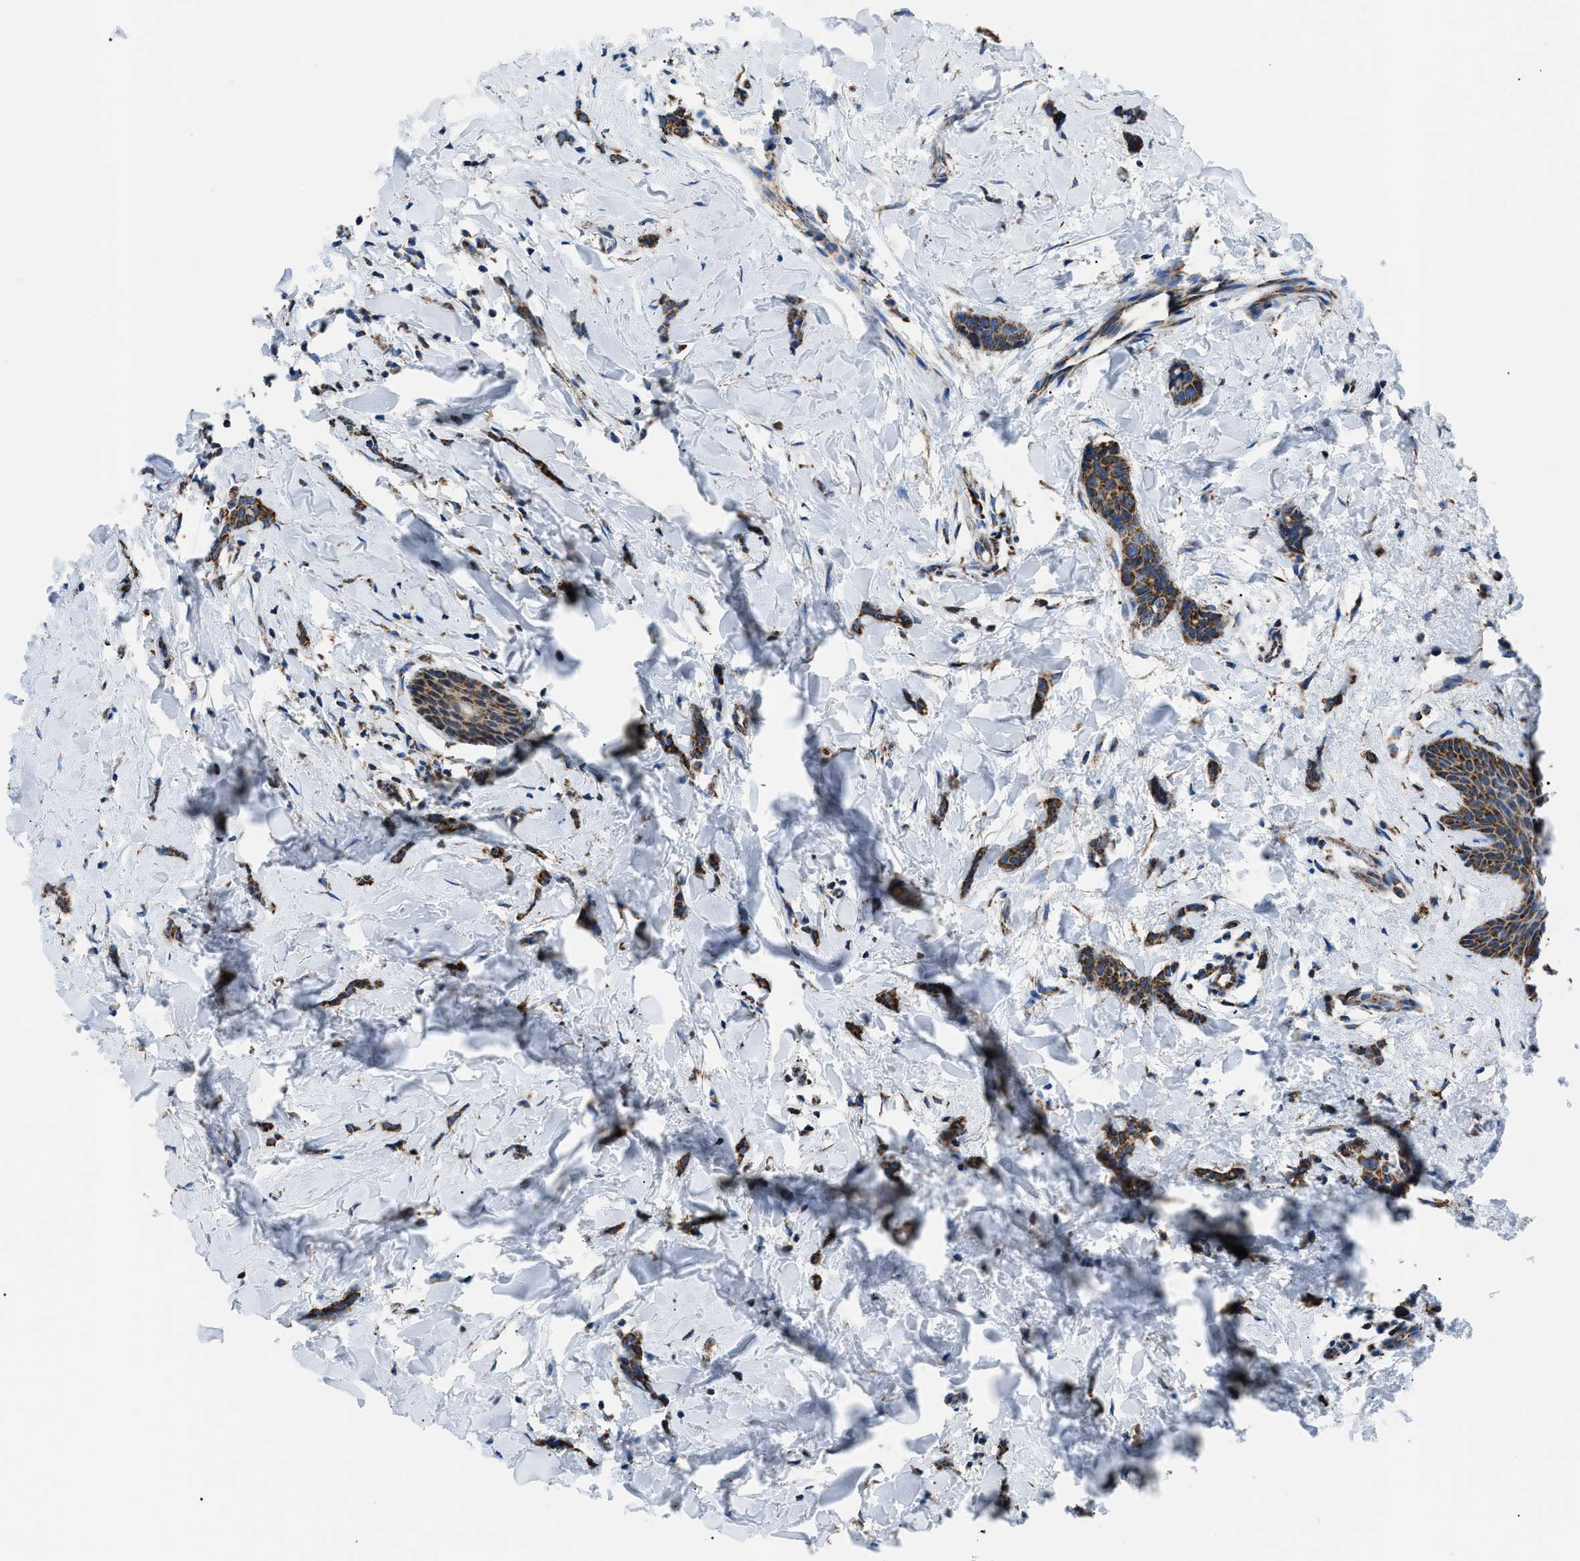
{"staining": {"intensity": "strong", "quantity": ">75%", "location": "cytoplasmic/membranous"}, "tissue": "breast cancer", "cell_type": "Tumor cells", "image_type": "cancer", "snomed": [{"axis": "morphology", "description": "Lobular carcinoma"}, {"axis": "topography", "description": "Skin"}, {"axis": "topography", "description": "Breast"}], "caption": "There is high levels of strong cytoplasmic/membranous expression in tumor cells of breast lobular carcinoma, as demonstrated by immunohistochemical staining (brown color).", "gene": "PHB2", "patient": {"sex": "female", "age": 46}}